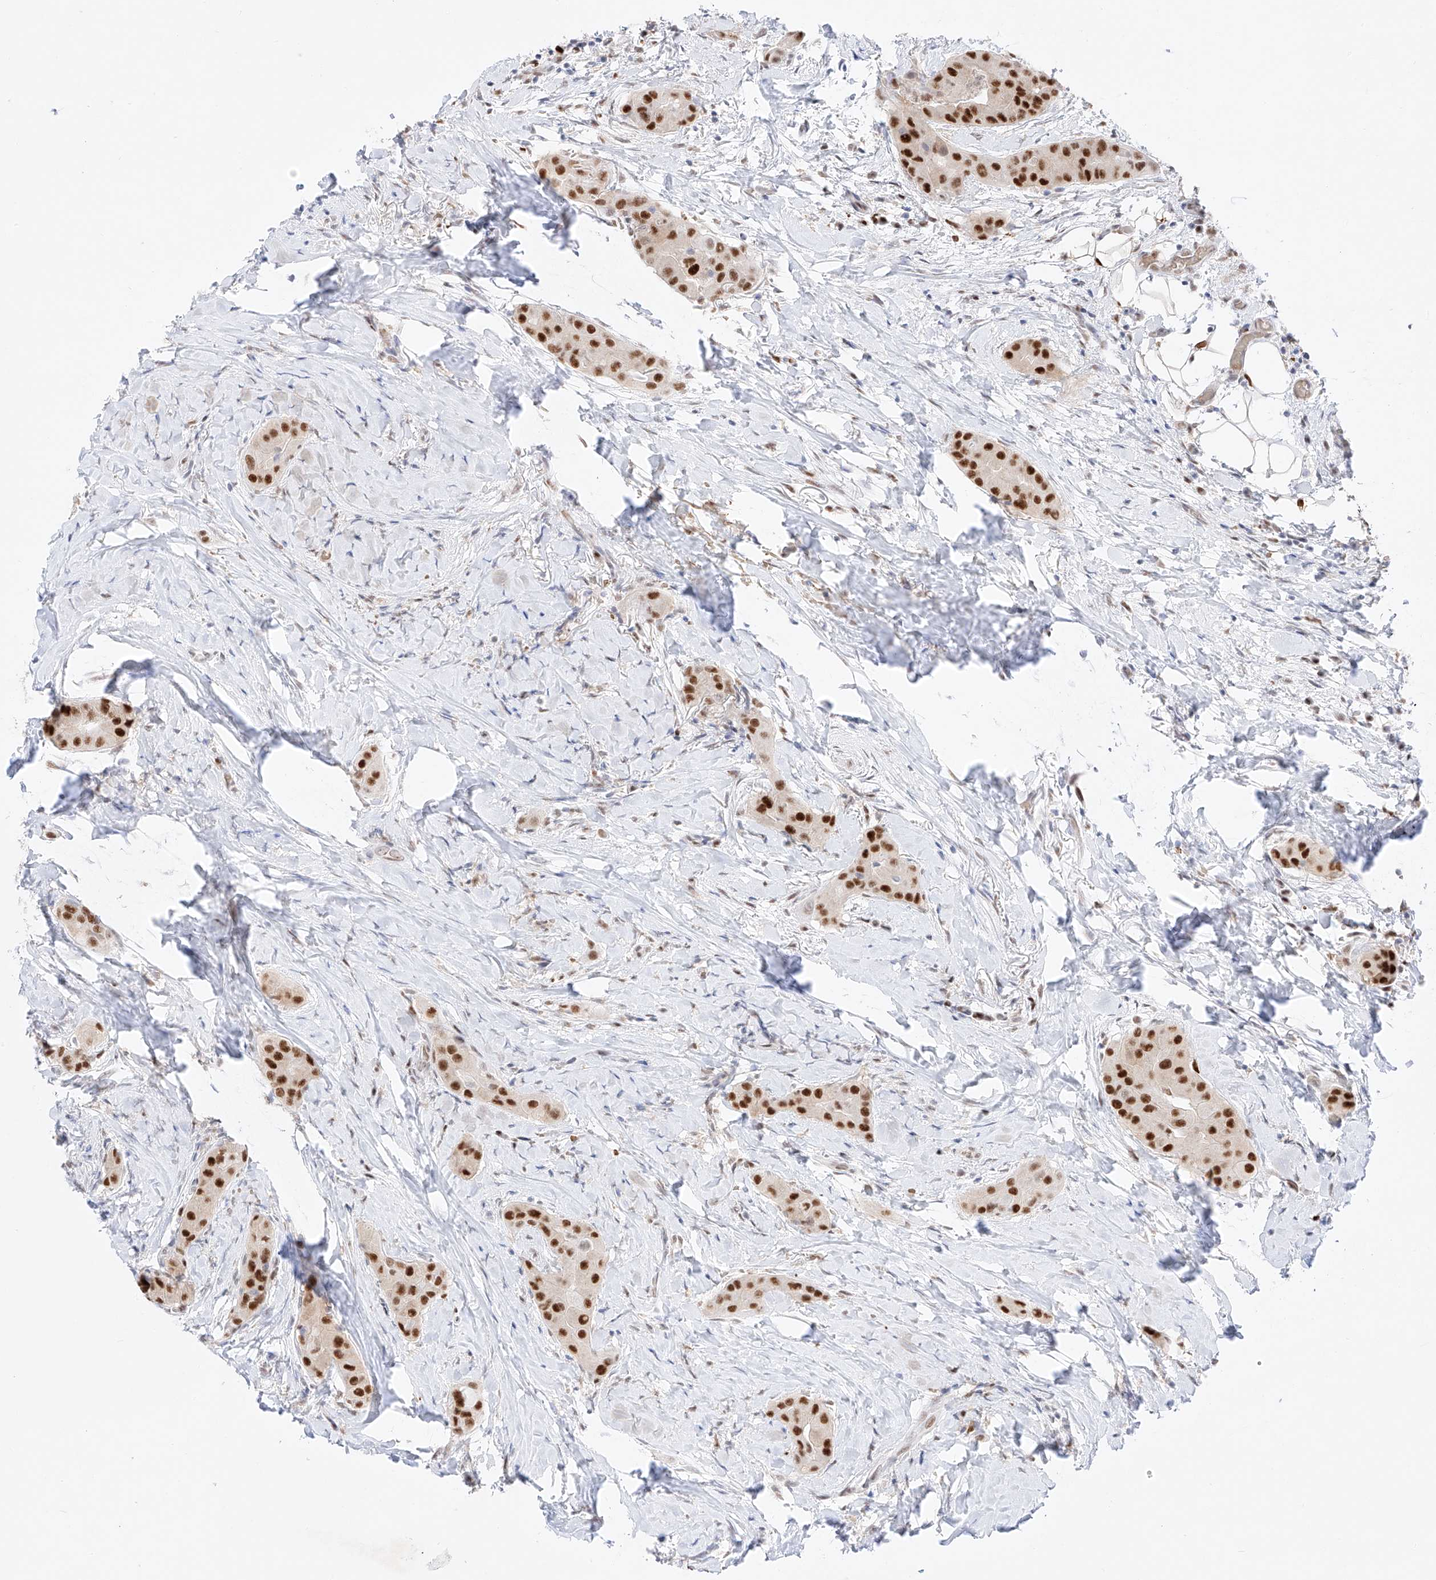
{"staining": {"intensity": "strong", "quantity": ">75%", "location": "nuclear"}, "tissue": "thyroid cancer", "cell_type": "Tumor cells", "image_type": "cancer", "snomed": [{"axis": "morphology", "description": "Papillary adenocarcinoma, NOS"}, {"axis": "topography", "description": "Thyroid gland"}], "caption": "Immunohistochemical staining of thyroid cancer (papillary adenocarcinoma) demonstrates high levels of strong nuclear protein positivity in approximately >75% of tumor cells. (IHC, brightfield microscopy, high magnification).", "gene": "APIP", "patient": {"sex": "male", "age": 33}}